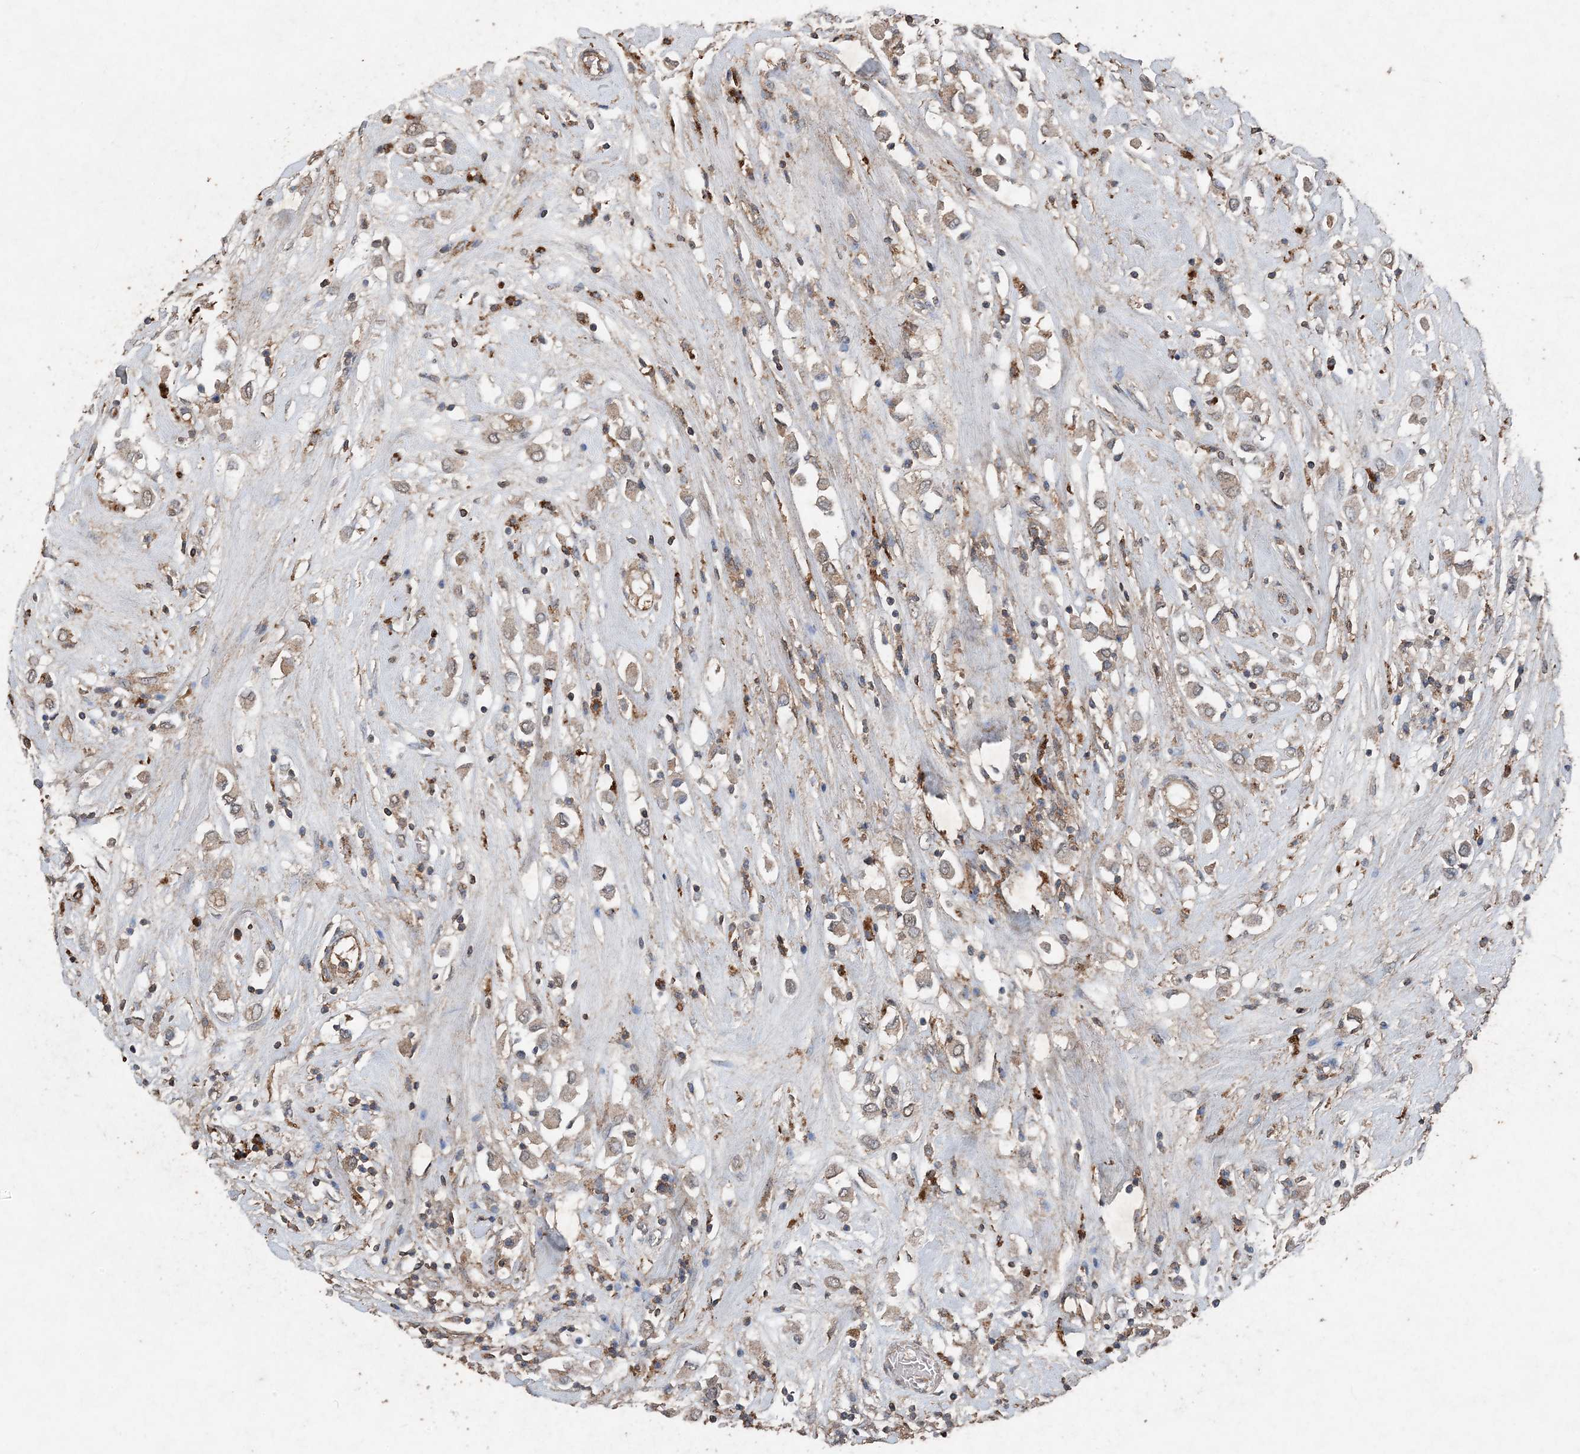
{"staining": {"intensity": "moderate", "quantity": ">75%", "location": "cytoplasmic/membranous"}, "tissue": "breast cancer", "cell_type": "Tumor cells", "image_type": "cancer", "snomed": [{"axis": "morphology", "description": "Duct carcinoma"}, {"axis": "topography", "description": "Breast"}], "caption": "A brown stain highlights moderate cytoplasmic/membranous expression of a protein in infiltrating ductal carcinoma (breast) tumor cells. The staining is performed using DAB (3,3'-diaminobenzidine) brown chromogen to label protein expression. The nuclei are counter-stained blue using hematoxylin.", "gene": "FCN3", "patient": {"sex": "female", "age": 61}}